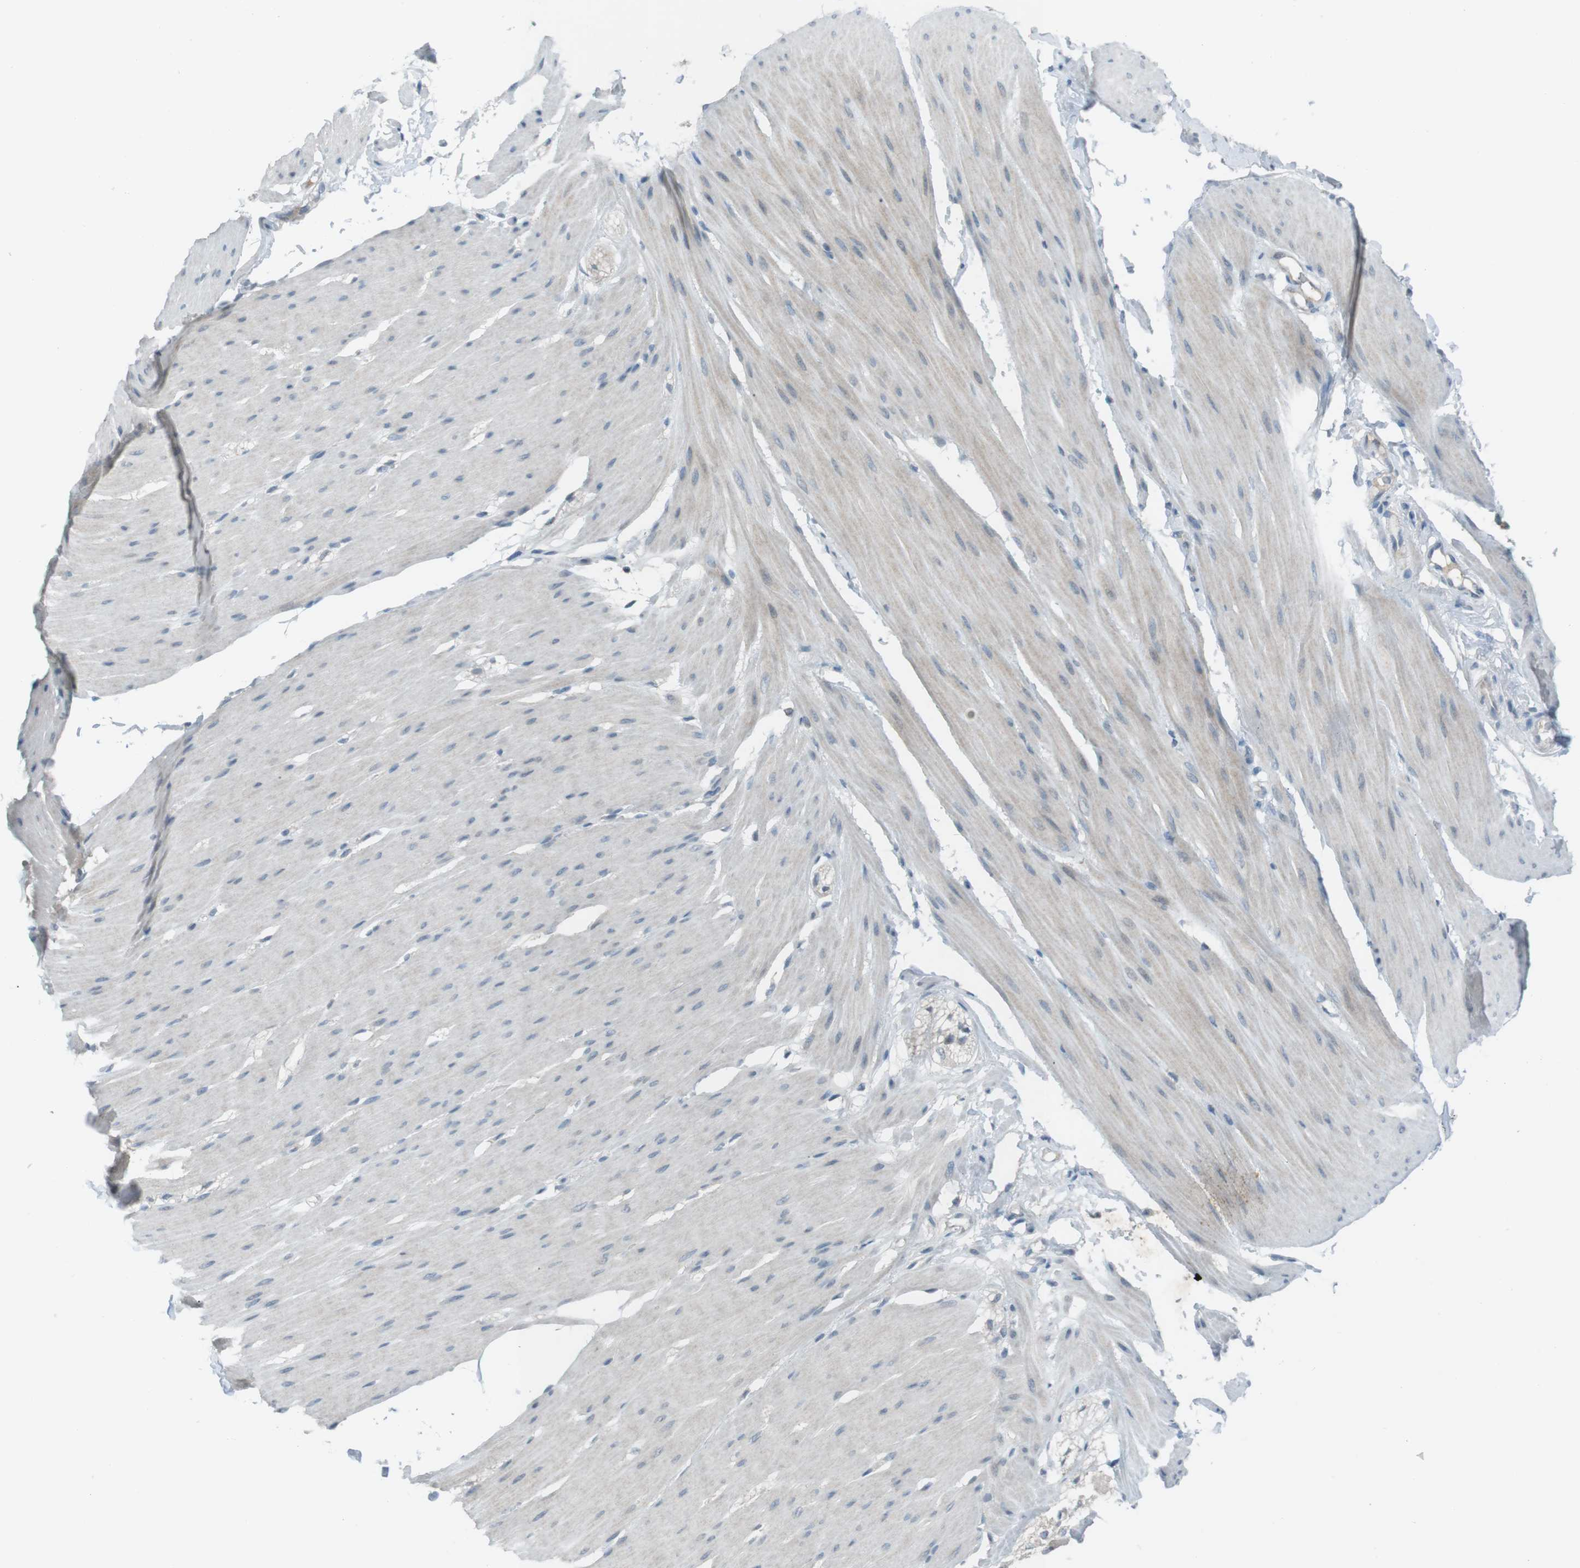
{"staining": {"intensity": "weak", "quantity": "<25%", "location": "cytoplasmic/membranous"}, "tissue": "smooth muscle", "cell_type": "Smooth muscle cells", "image_type": "normal", "snomed": [{"axis": "morphology", "description": "Normal tissue, NOS"}, {"axis": "topography", "description": "Smooth muscle"}, {"axis": "topography", "description": "Colon"}], "caption": "Normal smooth muscle was stained to show a protein in brown. There is no significant expression in smooth muscle cells. Nuclei are stained in blue.", "gene": "FCRLA", "patient": {"sex": "male", "age": 67}}